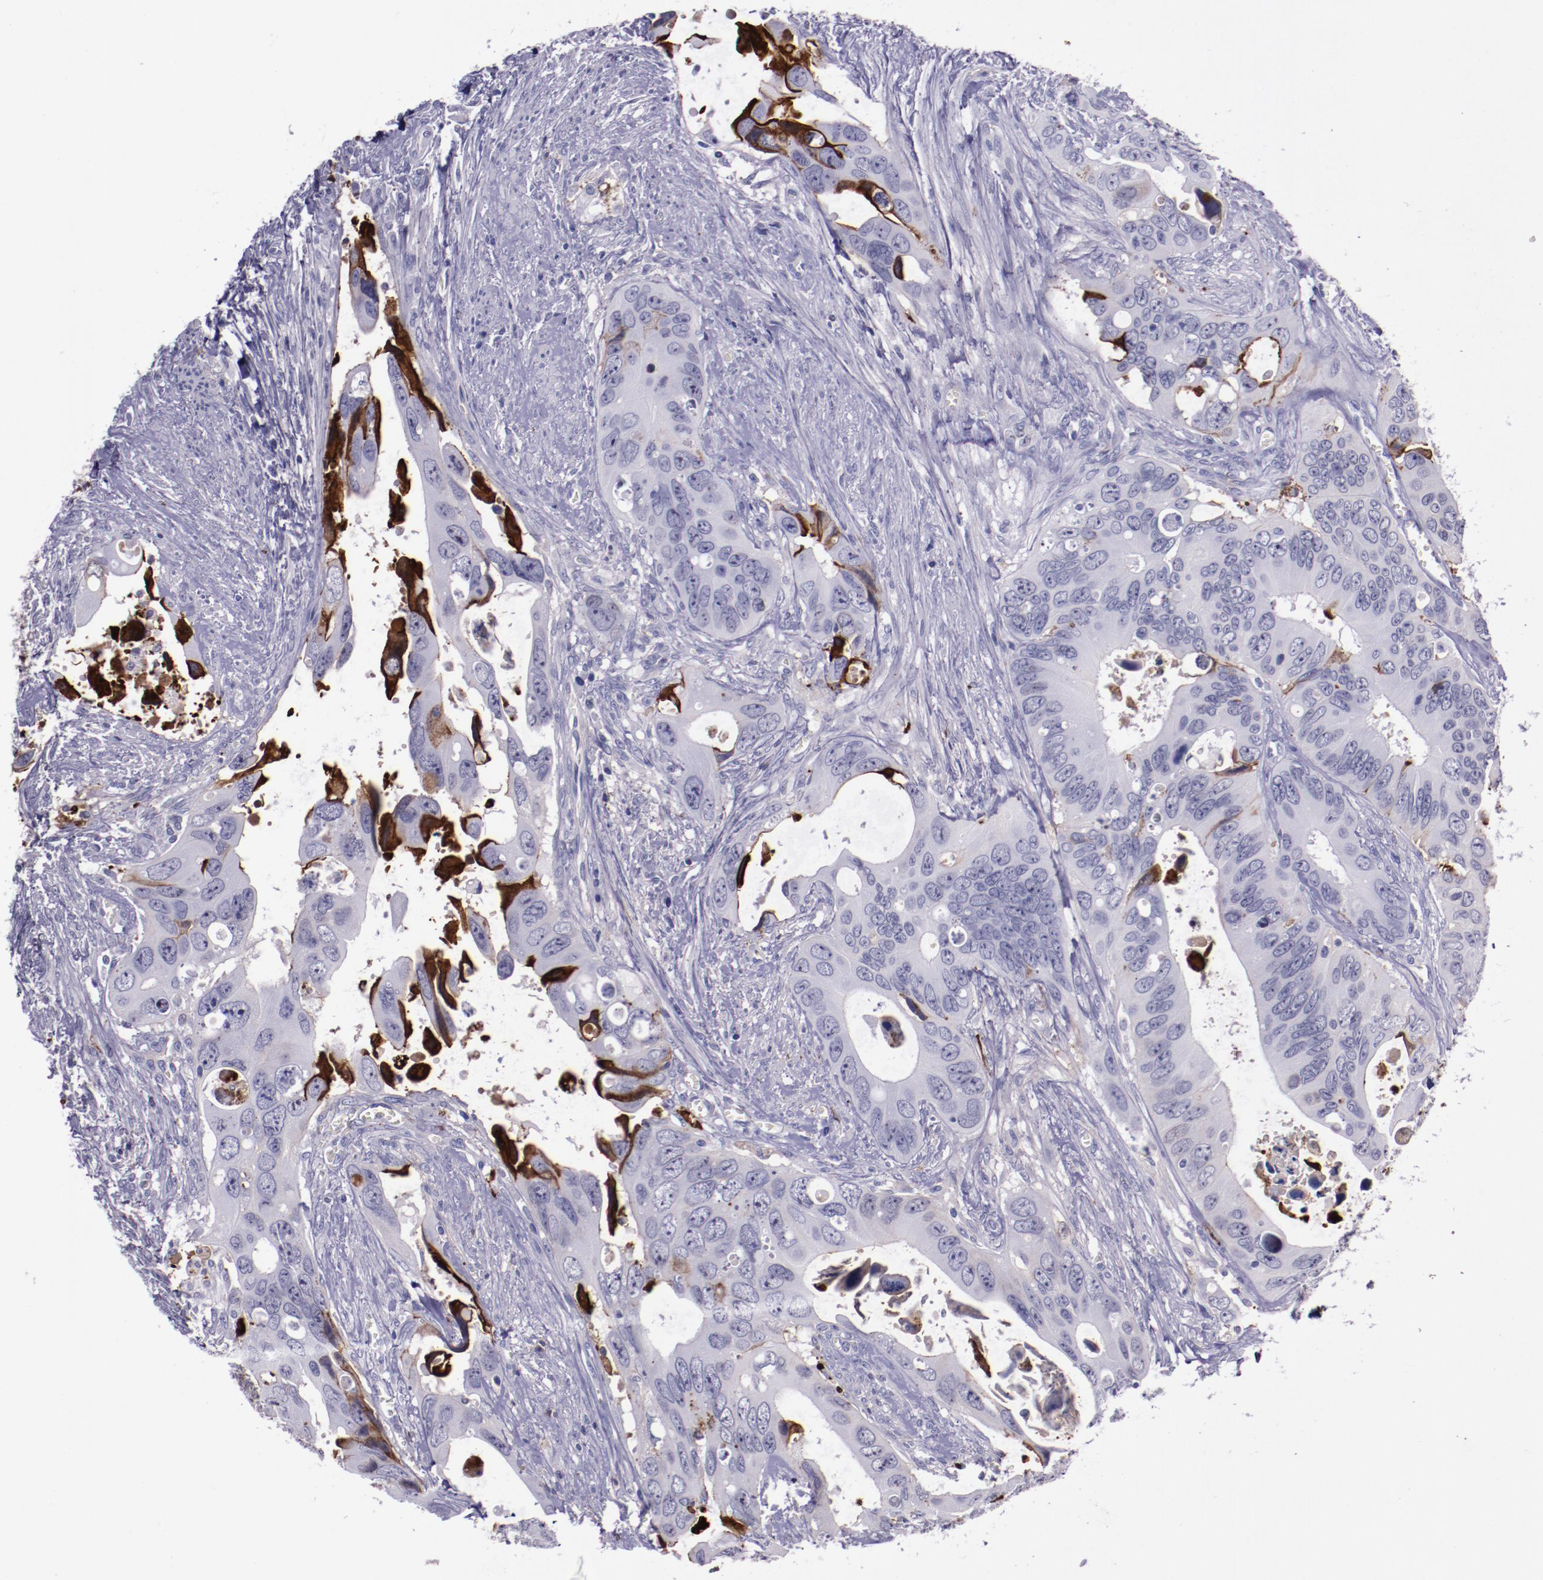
{"staining": {"intensity": "weak", "quantity": "<25%", "location": "cytoplasmic/membranous"}, "tissue": "colorectal cancer", "cell_type": "Tumor cells", "image_type": "cancer", "snomed": [{"axis": "morphology", "description": "Adenocarcinoma, NOS"}, {"axis": "topography", "description": "Rectum"}], "caption": "An IHC histopathology image of colorectal adenocarcinoma is shown. There is no staining in tumor cells of colorectal adenocarcinoma. Nuclei are stained in blue.", "gene": "APOH", "patient": {"sex": "male", "age": 70}}